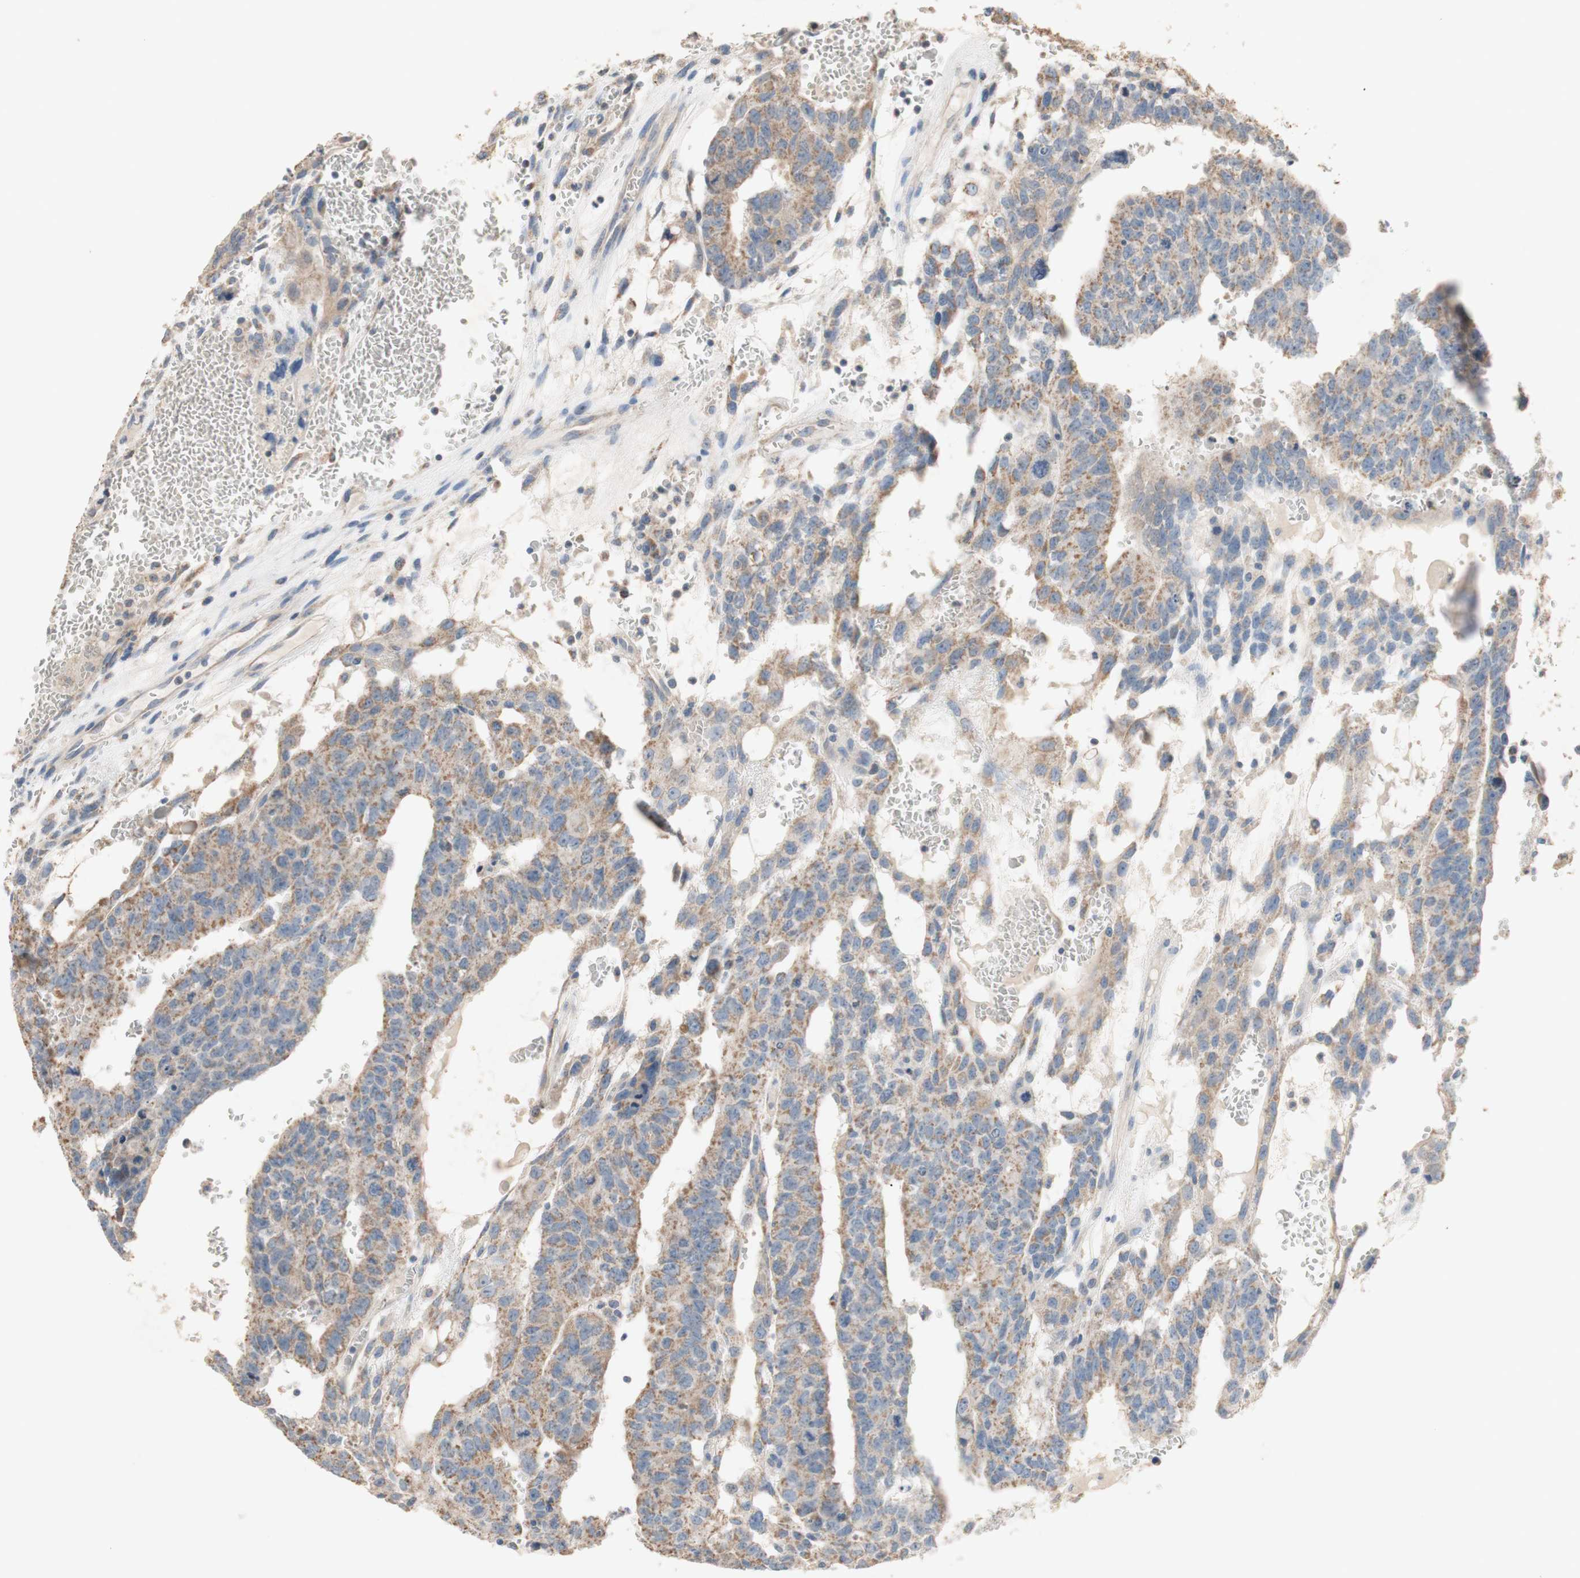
{"staining": {"intensity": "moderate", "quantity": "25%-75%", "location": "cytoplasmic/membranous"}, "tissue": "testis cancer", "cell_type": "Tumor cells", "image_type": "cancer", "snomed": [{"axis": "morphology", "description": "Seminoma, NOS"}, {"axis": "morphology", "description": "Carcinoma, Embryonal, NOS"}, {"axis": "topography", "description": "Testis"}], "caption": "Testis cancer (seminoma) was stained to show a protein in brown. There is medium levels of moderate cytoplasmic/membranous expression in about 25%-75% of tumor cells.", "gene": "PTGIS", "patient": {"sex": "male", "age": 52}}